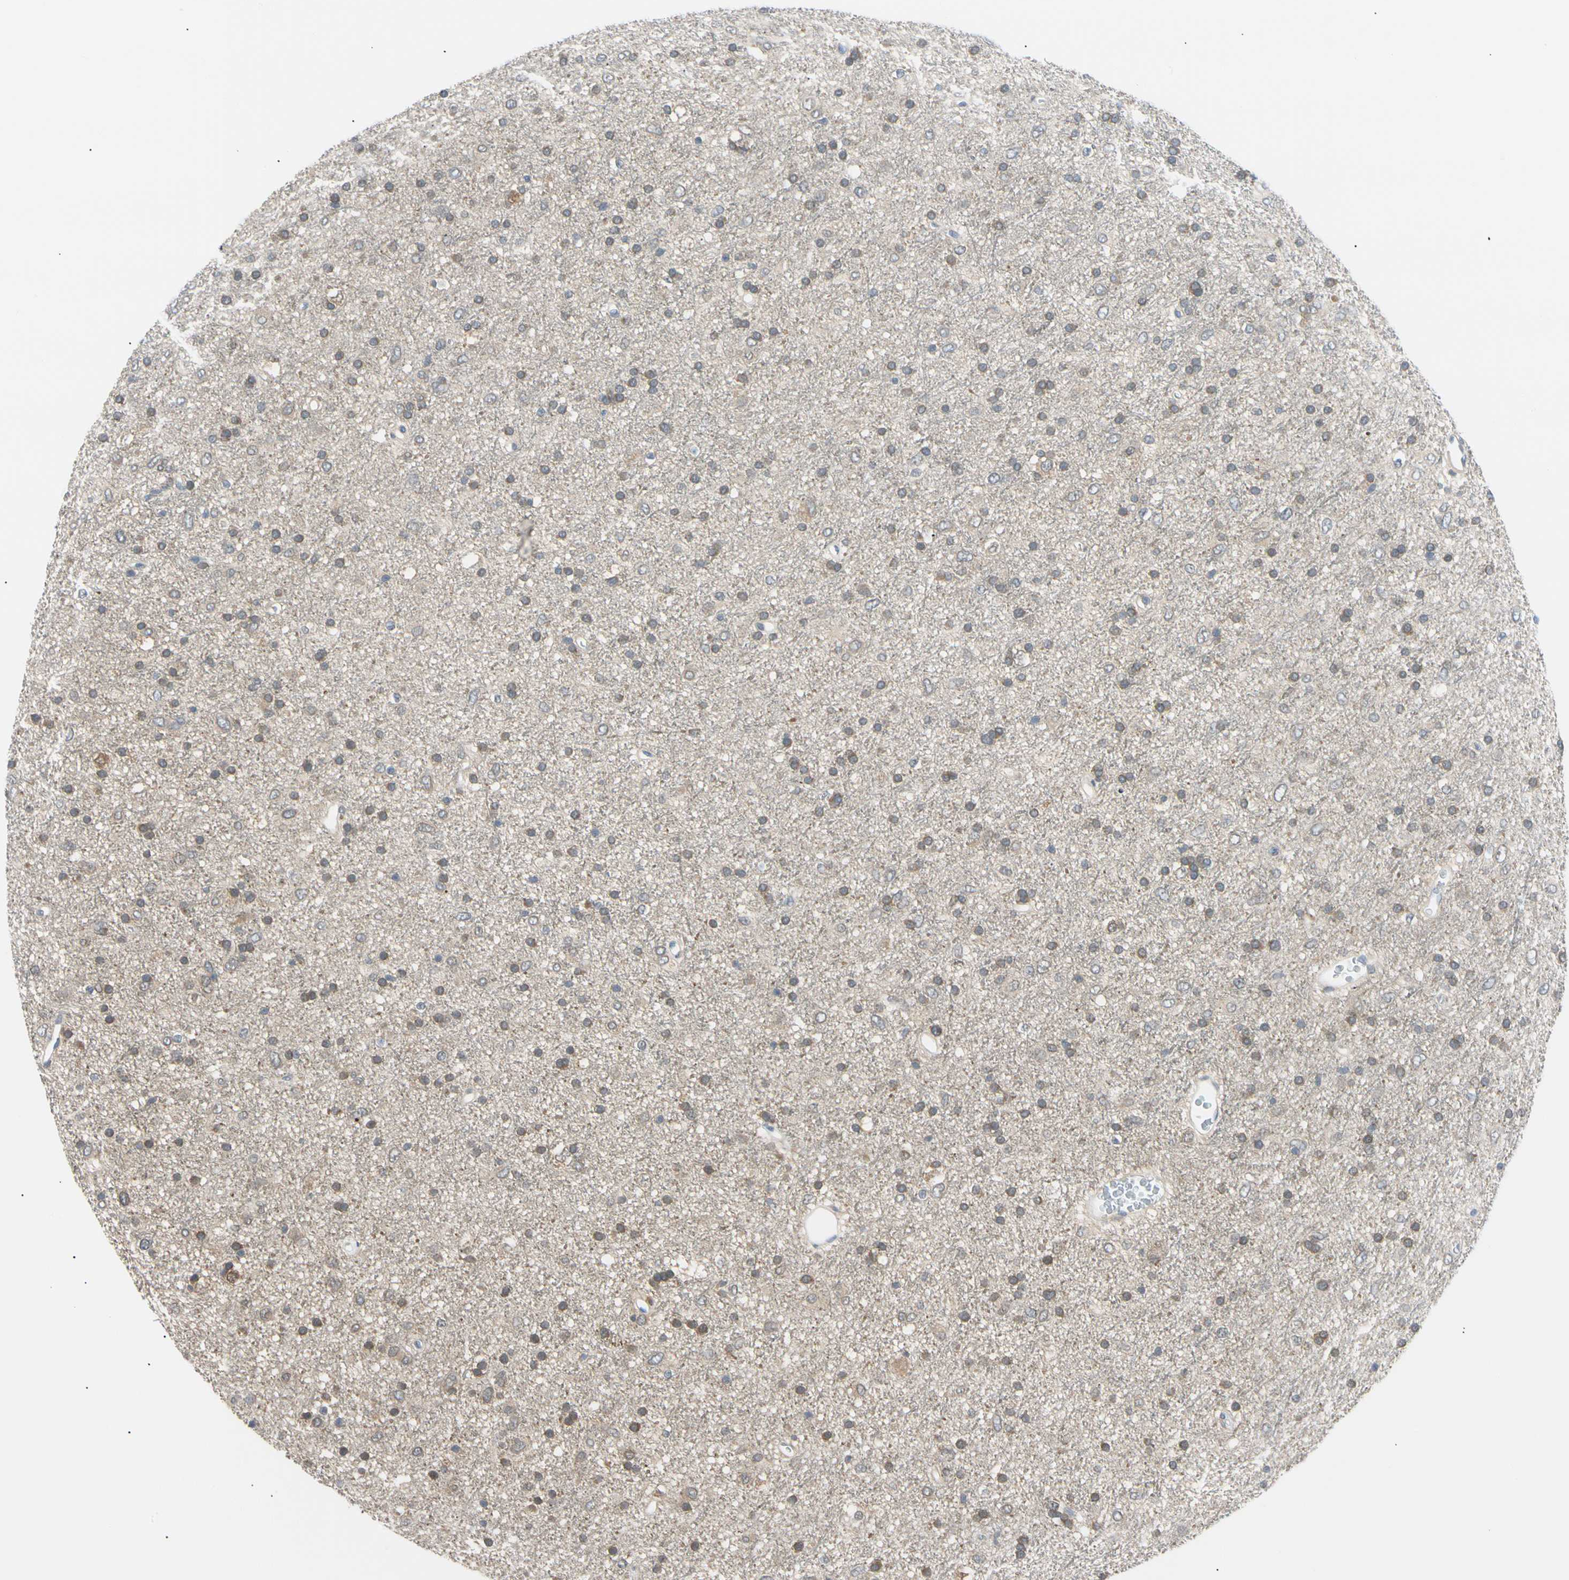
{"staining": {"intensity": "weak", "quantity": "25%-75%", "location": "cytoplasmic/membranous"}, "tissue": "glioma", "cell_type": "Tumor cells", "image_type": "cancer", "snomed": [{"axis": "morphology", "description": "Glioma, malignant, Low grade"}, {"axis": "topography", "description": "Brain"}], "caption": "Human low-grade glioma (malignant) stained with a protein marker demonstrates weak staining in tumor cells.", "gene": "SEC23B", "patient": {"sex": "male", "age": 77}}